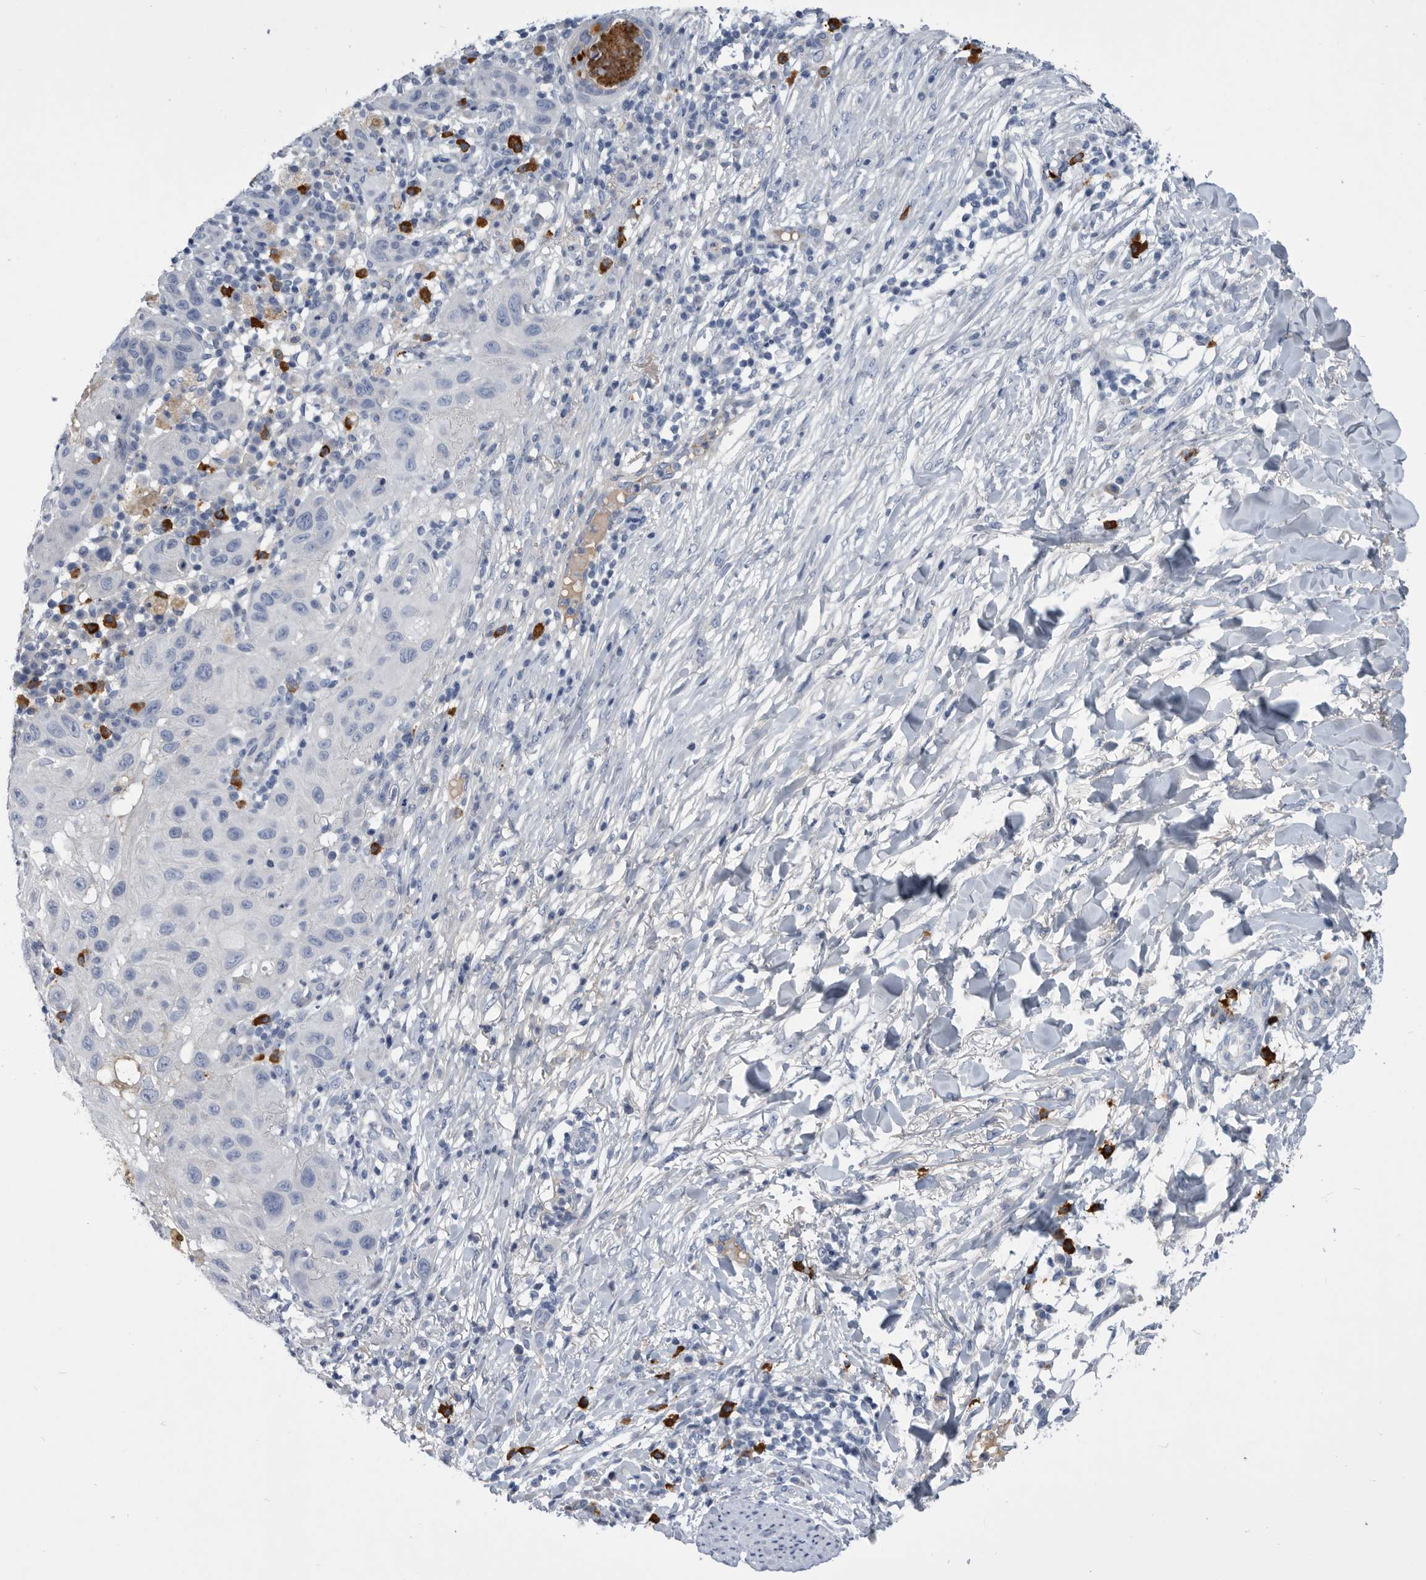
{"staining": {"intensity": "negative", "quantity": "none", "location": "none"}, "tissue": "skin cancer", "cell_type": "Tumor cells", "image_type": "cancer", "snomed": [{"axis": "morphology", "description": "Normal tissue, NOS"}, {"axis": "morphology", "description": "Squamous cell carcinoma, NOS"}, {"axis": "topography", "description": "Skin"}], "caption": "Tumor cells are negative for protein expression in human skin cancer. (DAB immunohistochemistry, high magnification).", "gene": "BTBD6", "patient": {"sex": "female", "age": 96}}